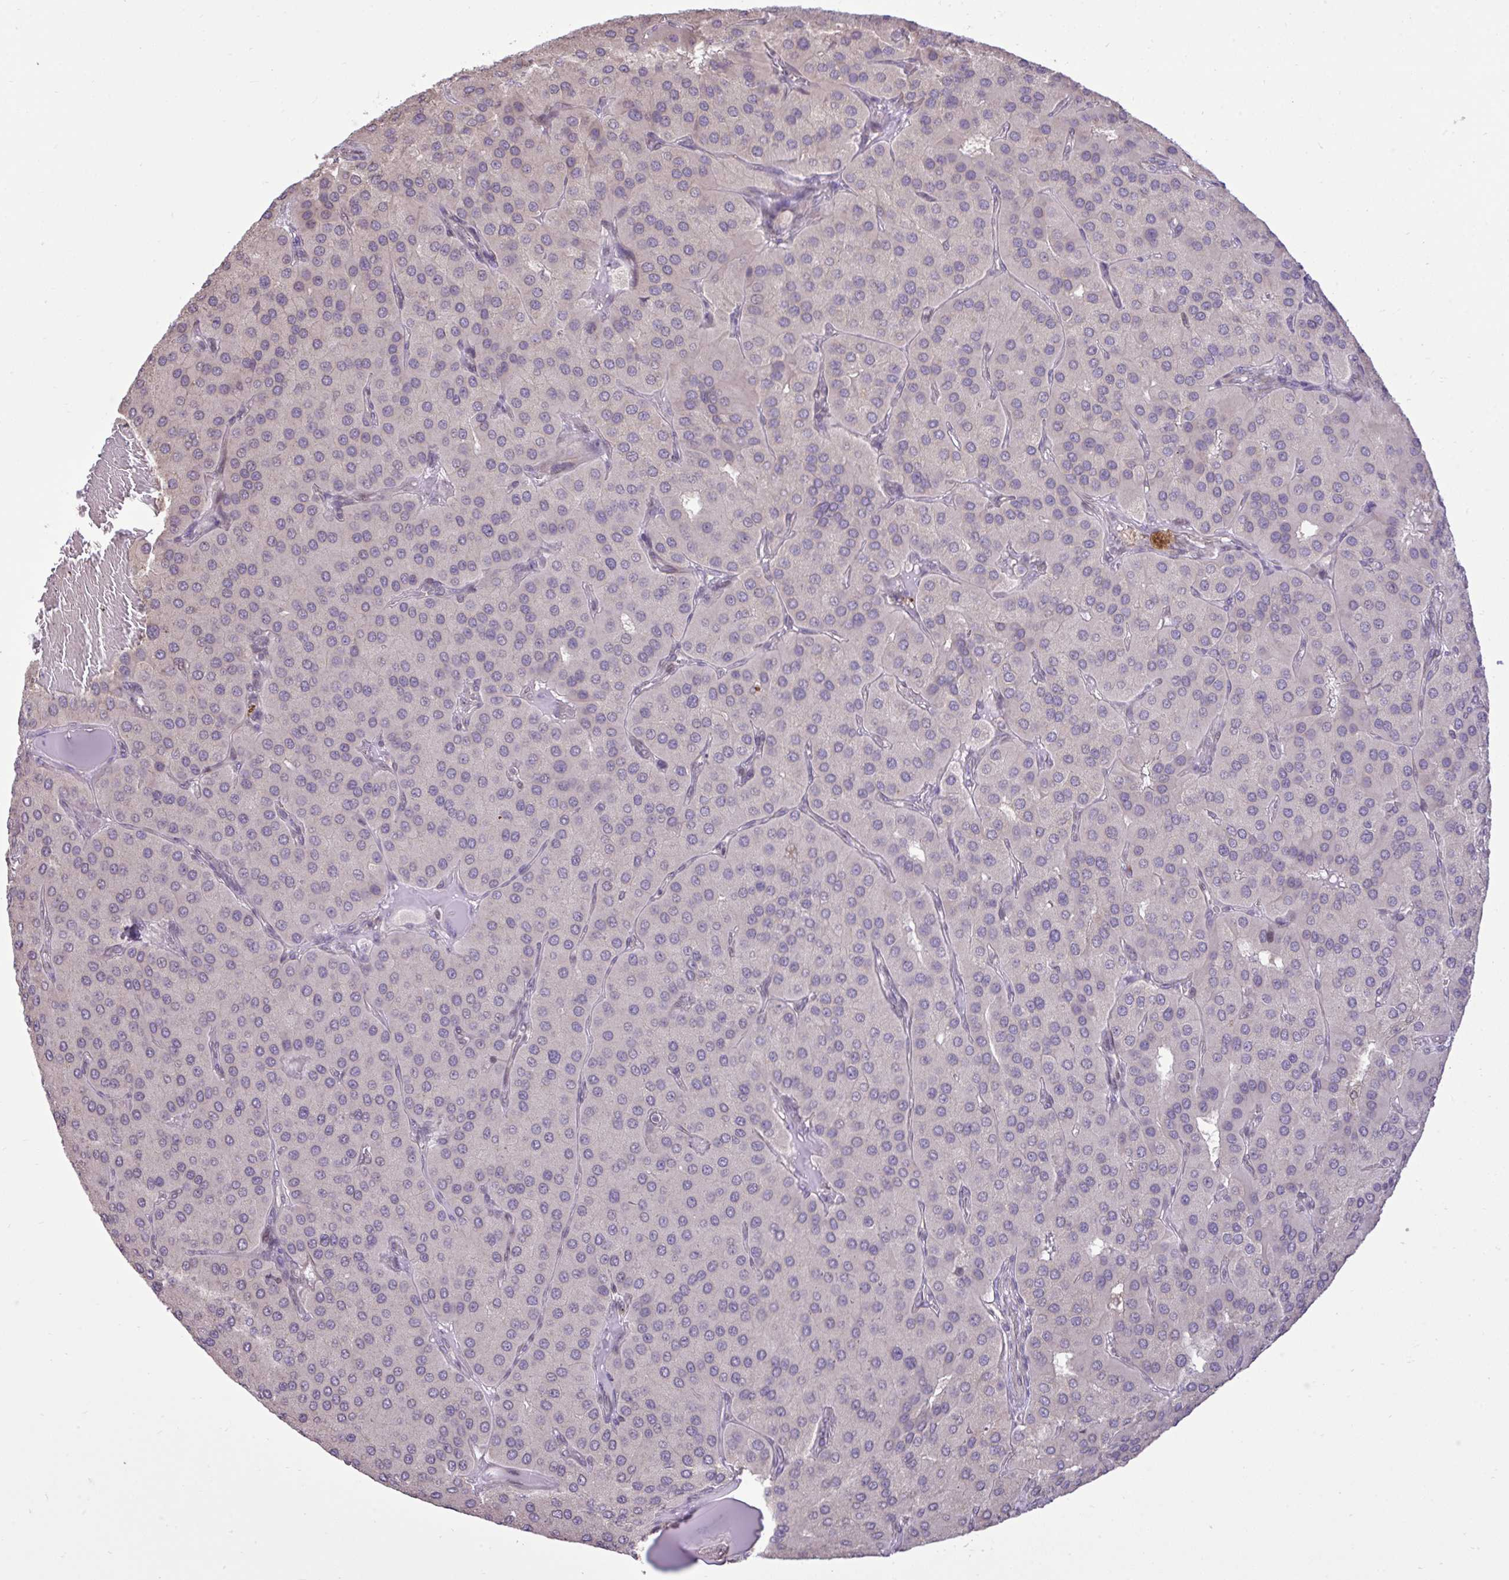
{"staining": {"intensity": "negative", "quantity": "none", "location": "none"}, "tissue": "parathyroid gland", "cell_type": "Glandular cells", "image_type": "normal", "snomed": [{"axis": "morphology", "description": "Normal tissue, NOS"}, {"axis": "morphology", "description": "Adenoma, NOS"}, {"axis": "topography", "description": "Parathyroid gland"}], "caption": "There is no significant staining in glandular cells of parathyroid gland. (DAB (3,3'-diaminobenzidine) IHC with hematoxylin counter stain).", "gene": "CYP20A1", "patient": {"sex": "female", "age": 86}}